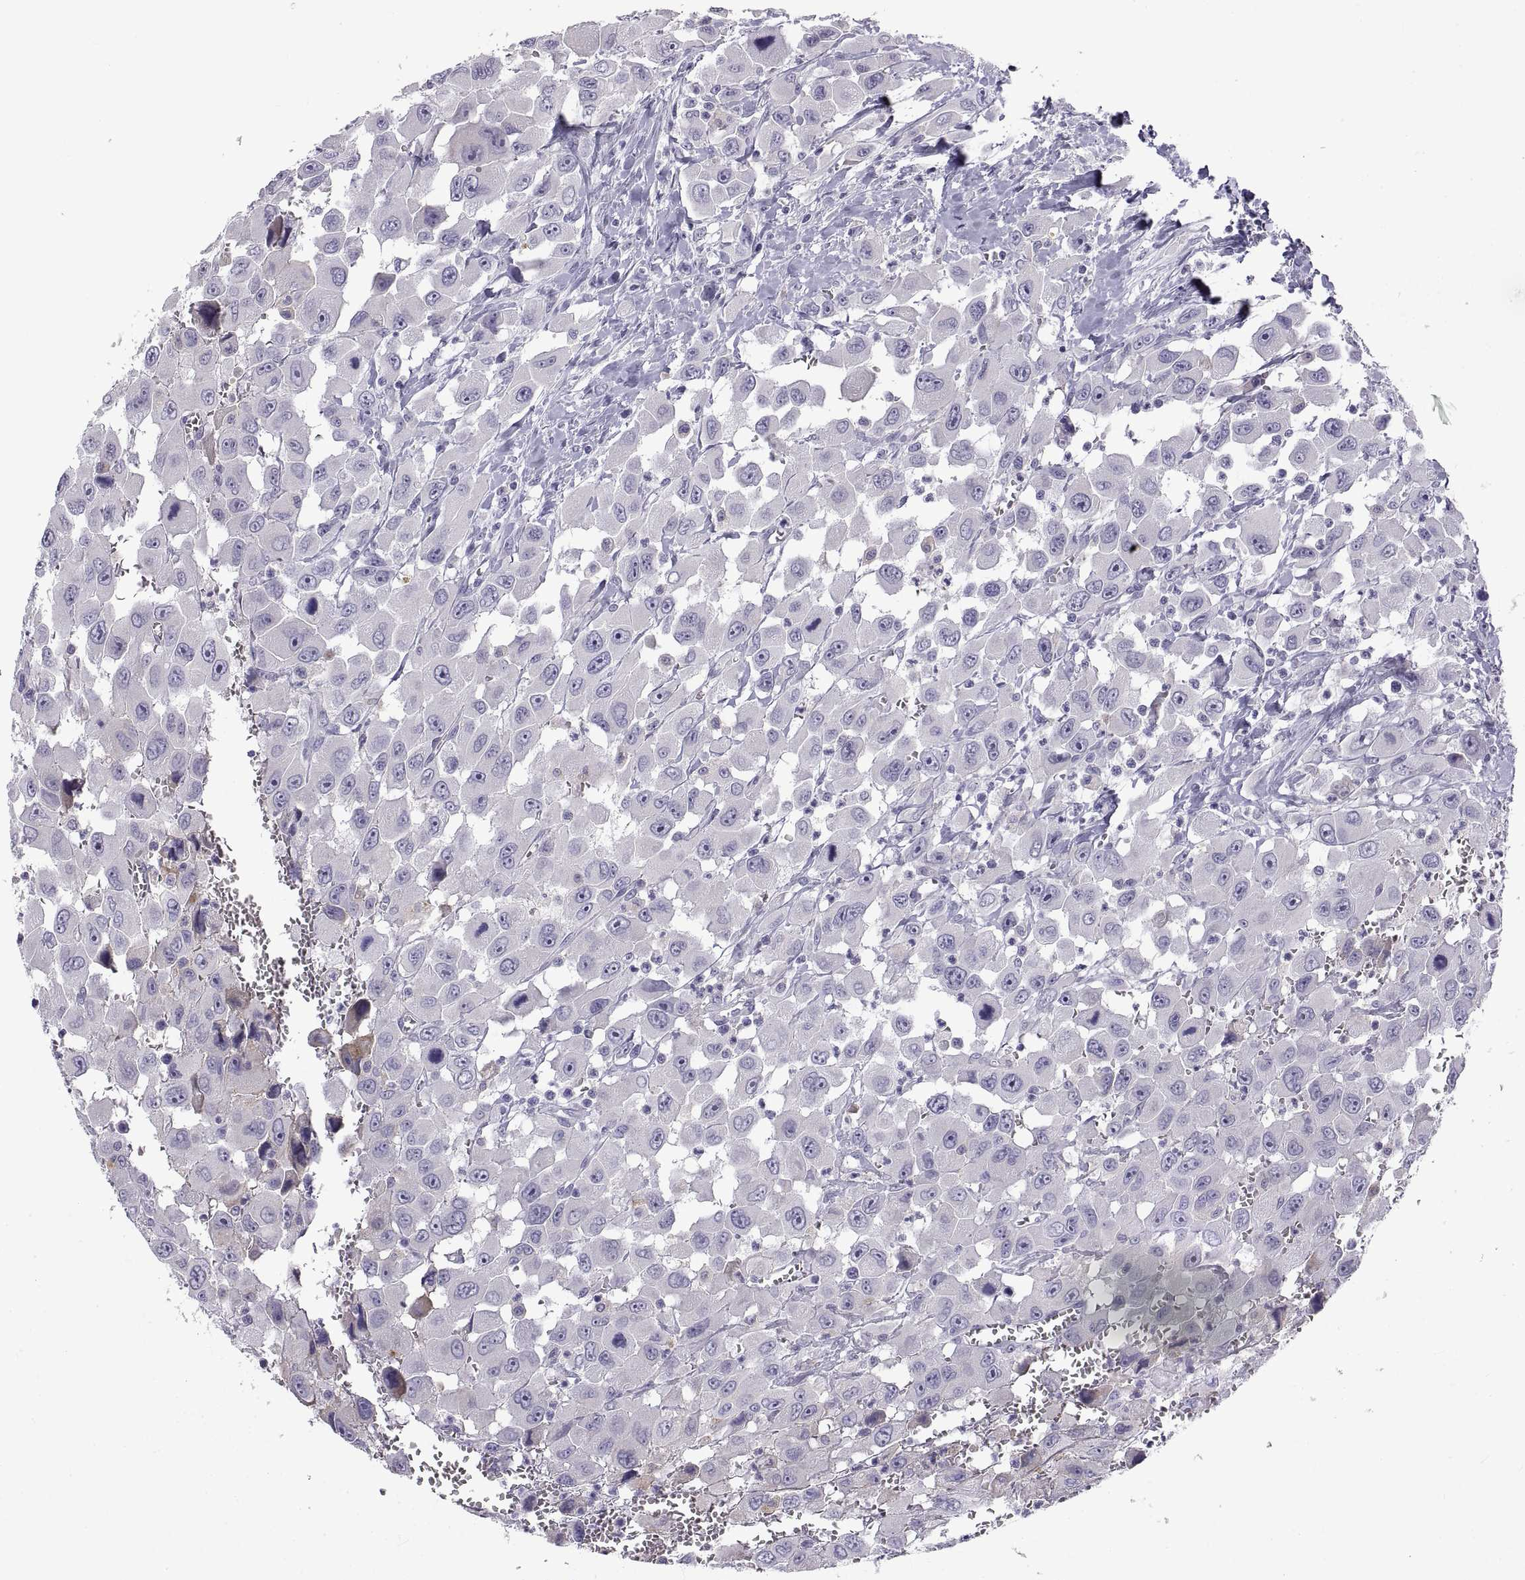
{"staining": {"intensity": "negative", "quantity": "none", "location": "none"}, "tissue": "head and neck cancer", "cell_type": "Tumor cells", "image_type": "cancer", "snomed": [{"axis": "morphology", "description": "Squamous cell carcinoma, NOS"}, {"axis": "morphology", "description": "Squamous cell carcinoma, metastatic, NOS"}, {"axis": "topography", "description": "Oral tissue"}, {"axis": "topography", "description": "Head-Neck"}], "caption": "Immunohistochemistry (IHC) photomicrograph of human head and neck metastatic squamous cell carcinoma stained for a protein (brown), which shows no positivity in tumor cells.", "gene": "CRYBB3", "patient": {"sex": "female", "age": 85}}